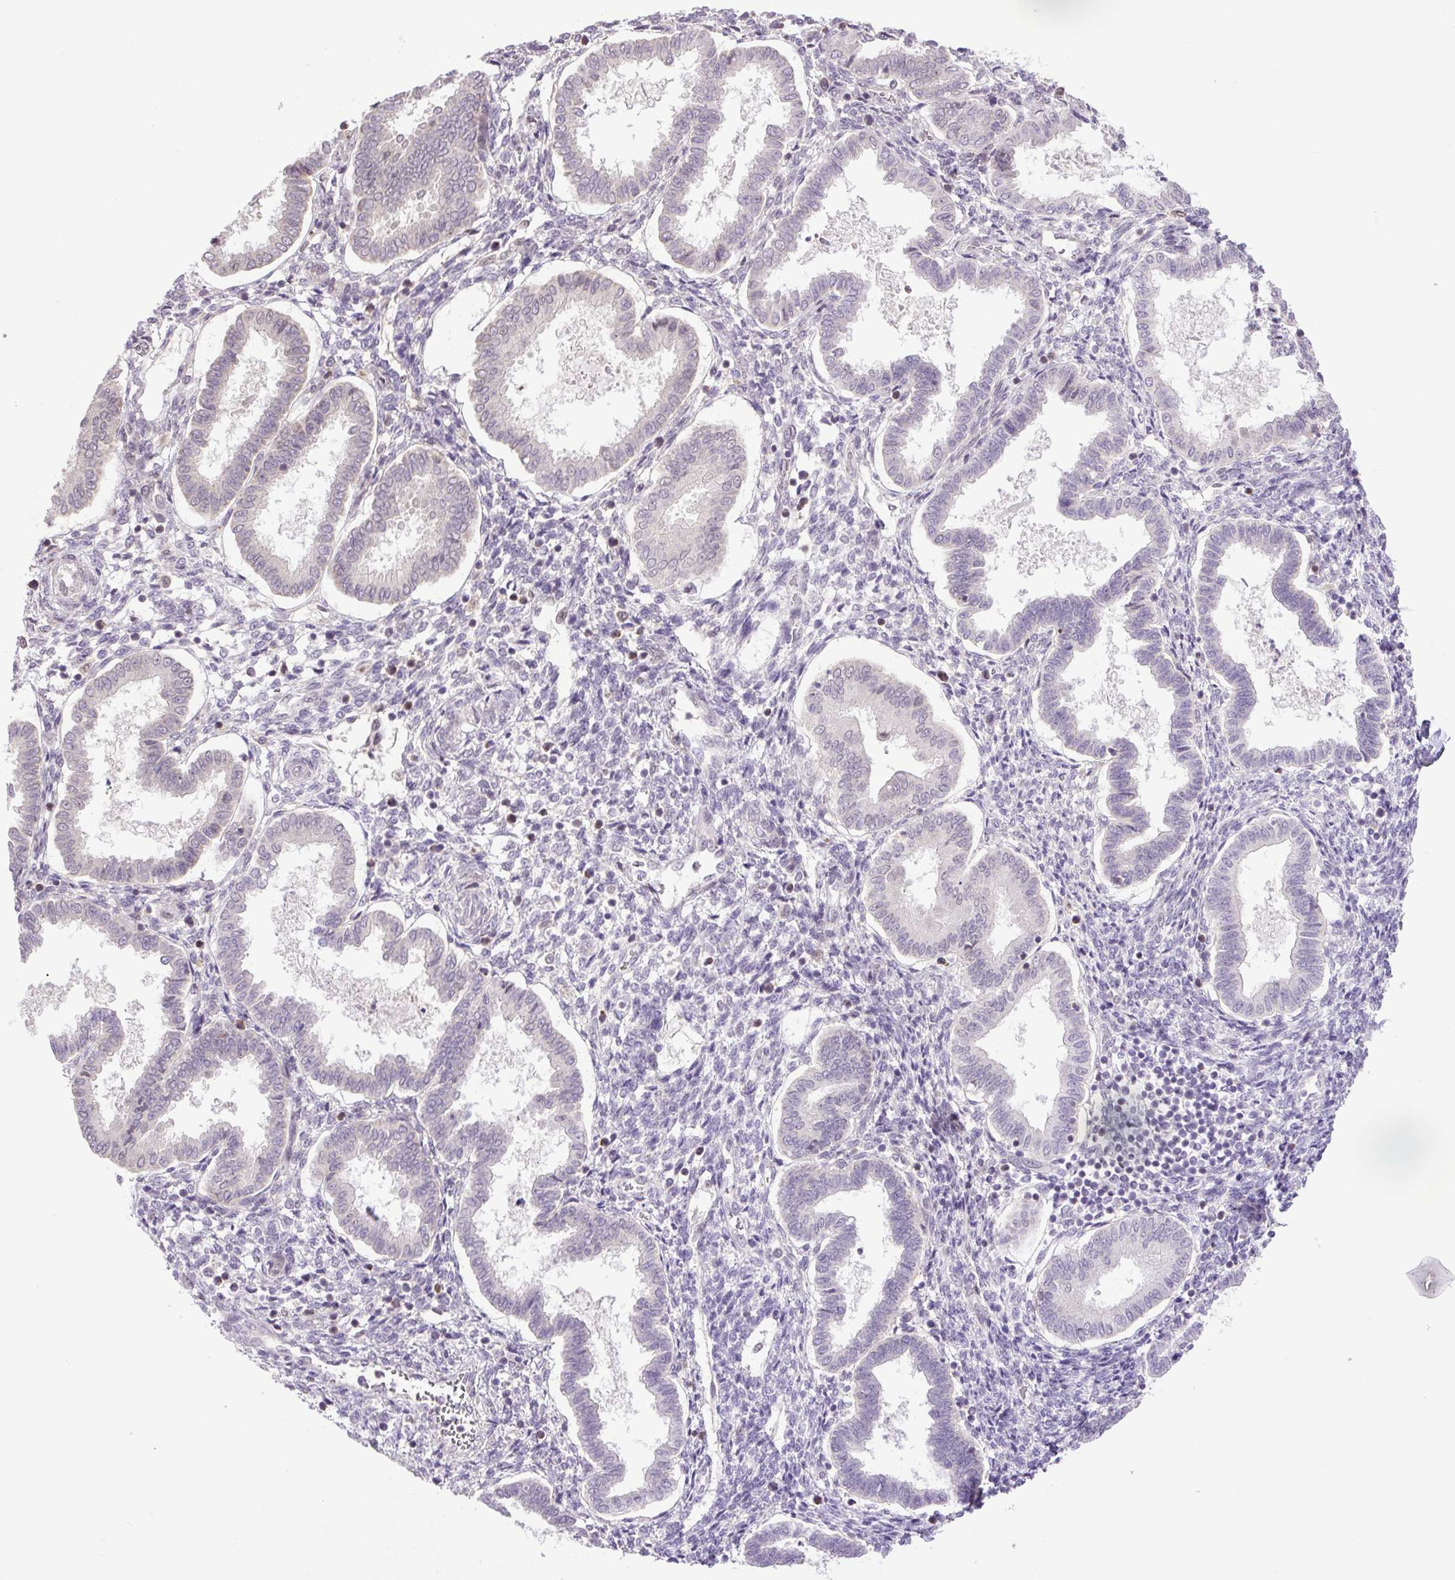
{"staining": {"intensity": "negative", "quantity": "none", "location": "none"}, "tissue": "endometrium", "cell_type": "Cells in endometrial stroma", "image_type": "normal", "snomed": [{"axis": "morphology", "description": "Normal tissue, NOS"}, {"axis": "topography", "description": "Endometrium"}], "caption": "The image reveals no significant staining in cells in endometrial stroma of endometrium.", "gene": "KPNA1", "patient": {"sex": "female", "age": 24}}